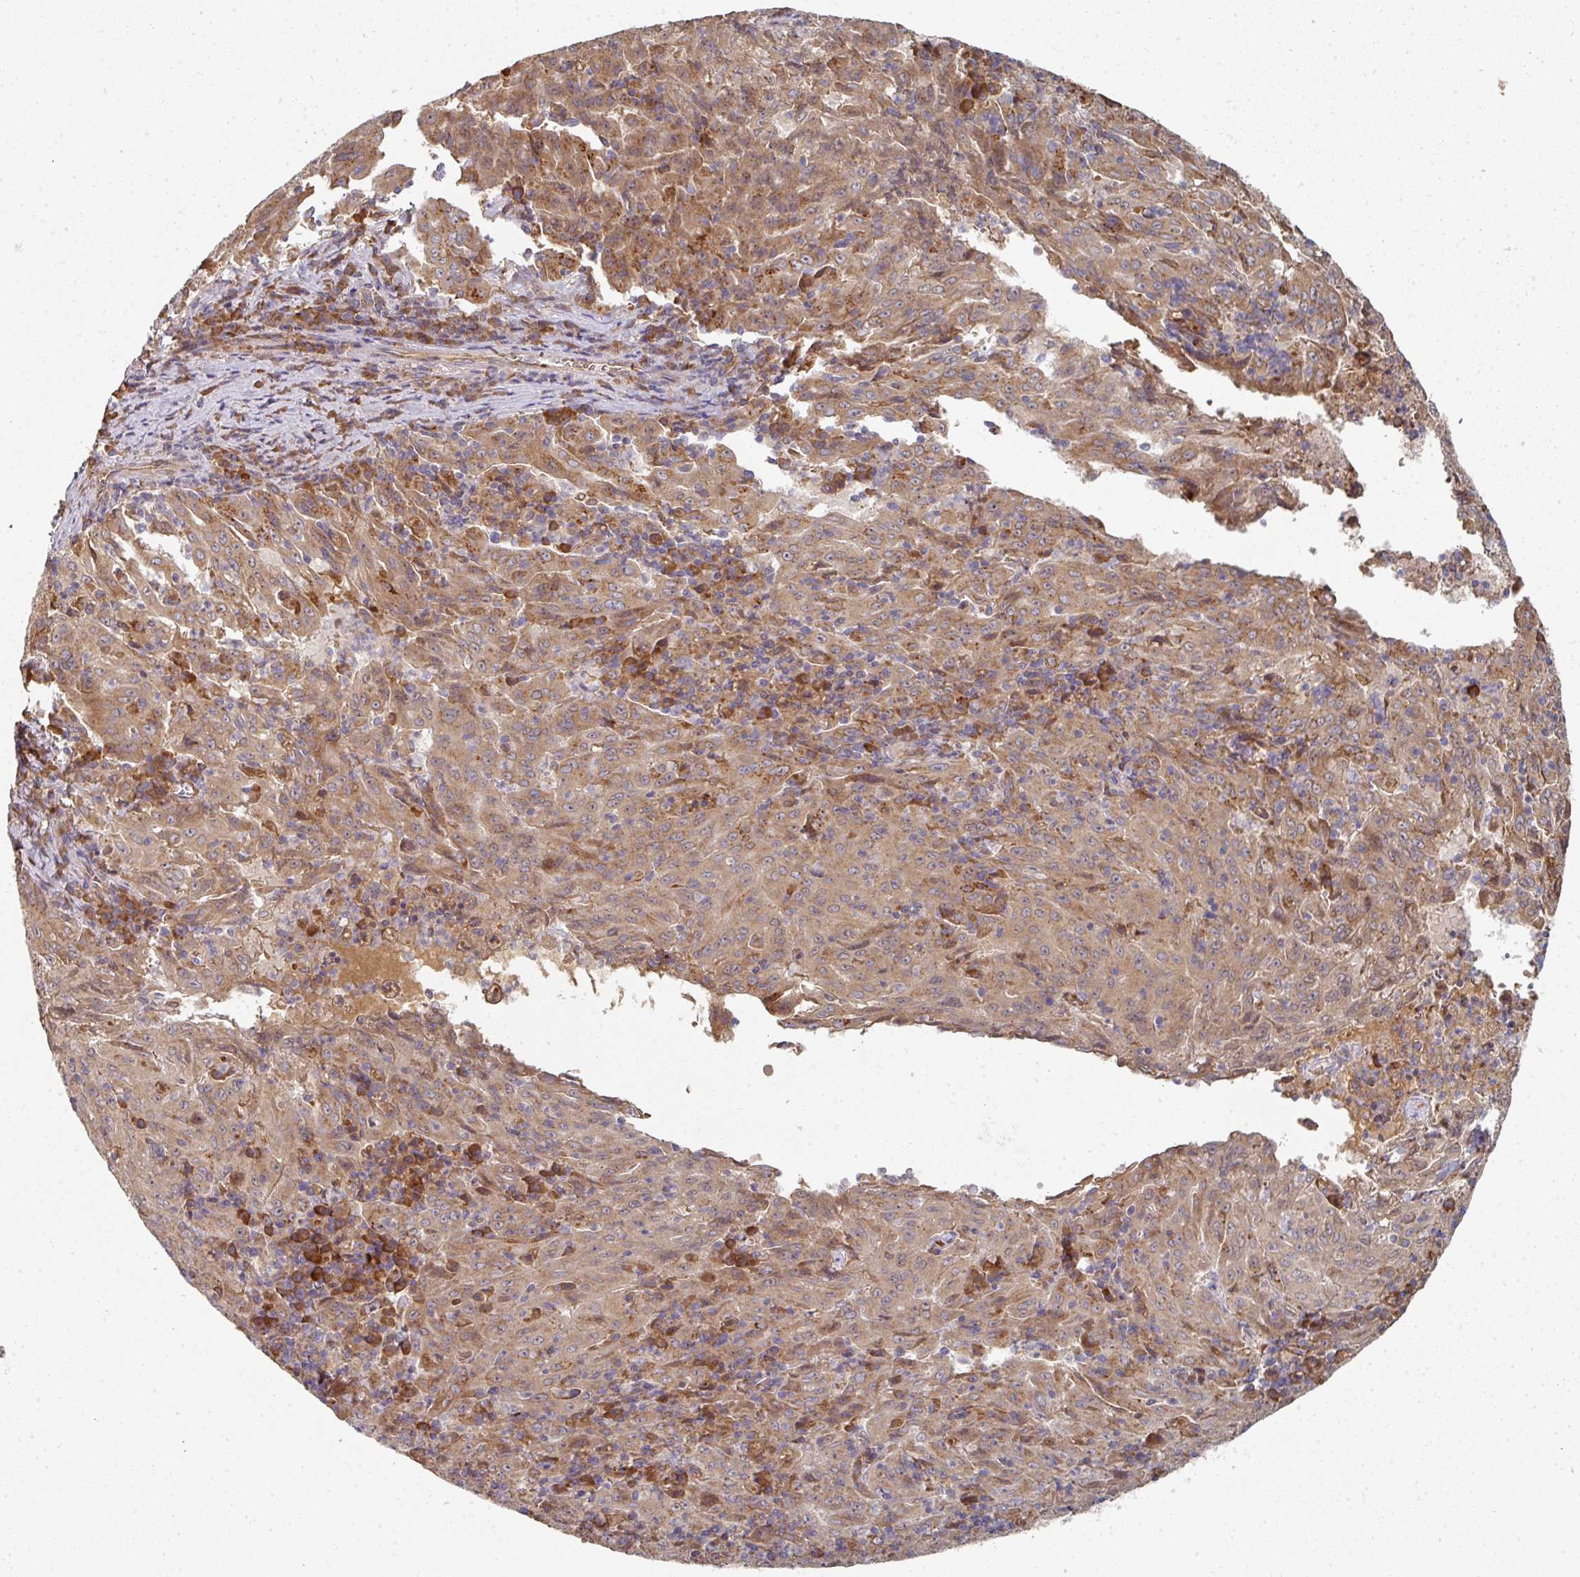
{"staining": {"intensity": "moderate", "quantity": ">75%", "location": "cytoplasmic/membranous"}, "tissue": "pancreatic cancer", "cell_type": "Tumor cells", "image_type": "cancer", "snomed": [{"axis": "morphology", "description": "Adenocarcinoma, NOS"}, {"axis": "topography", "description": "Pancreas"}], "caption": "Immunohistochemistry (IHC) of human pancreatic adenocarcinoma reveals medium levels of moderate cytoplasmic/membranous positivity in approximately >75% of tumor cells. The staining was performed using DAB (3,3'-diaminobenzidine), with brown indicating positive protein expression. Nuclei are stained blue with hematoxylin.", "gene": "EDEM2", "patient": {"sex": "male", "age": 63}}